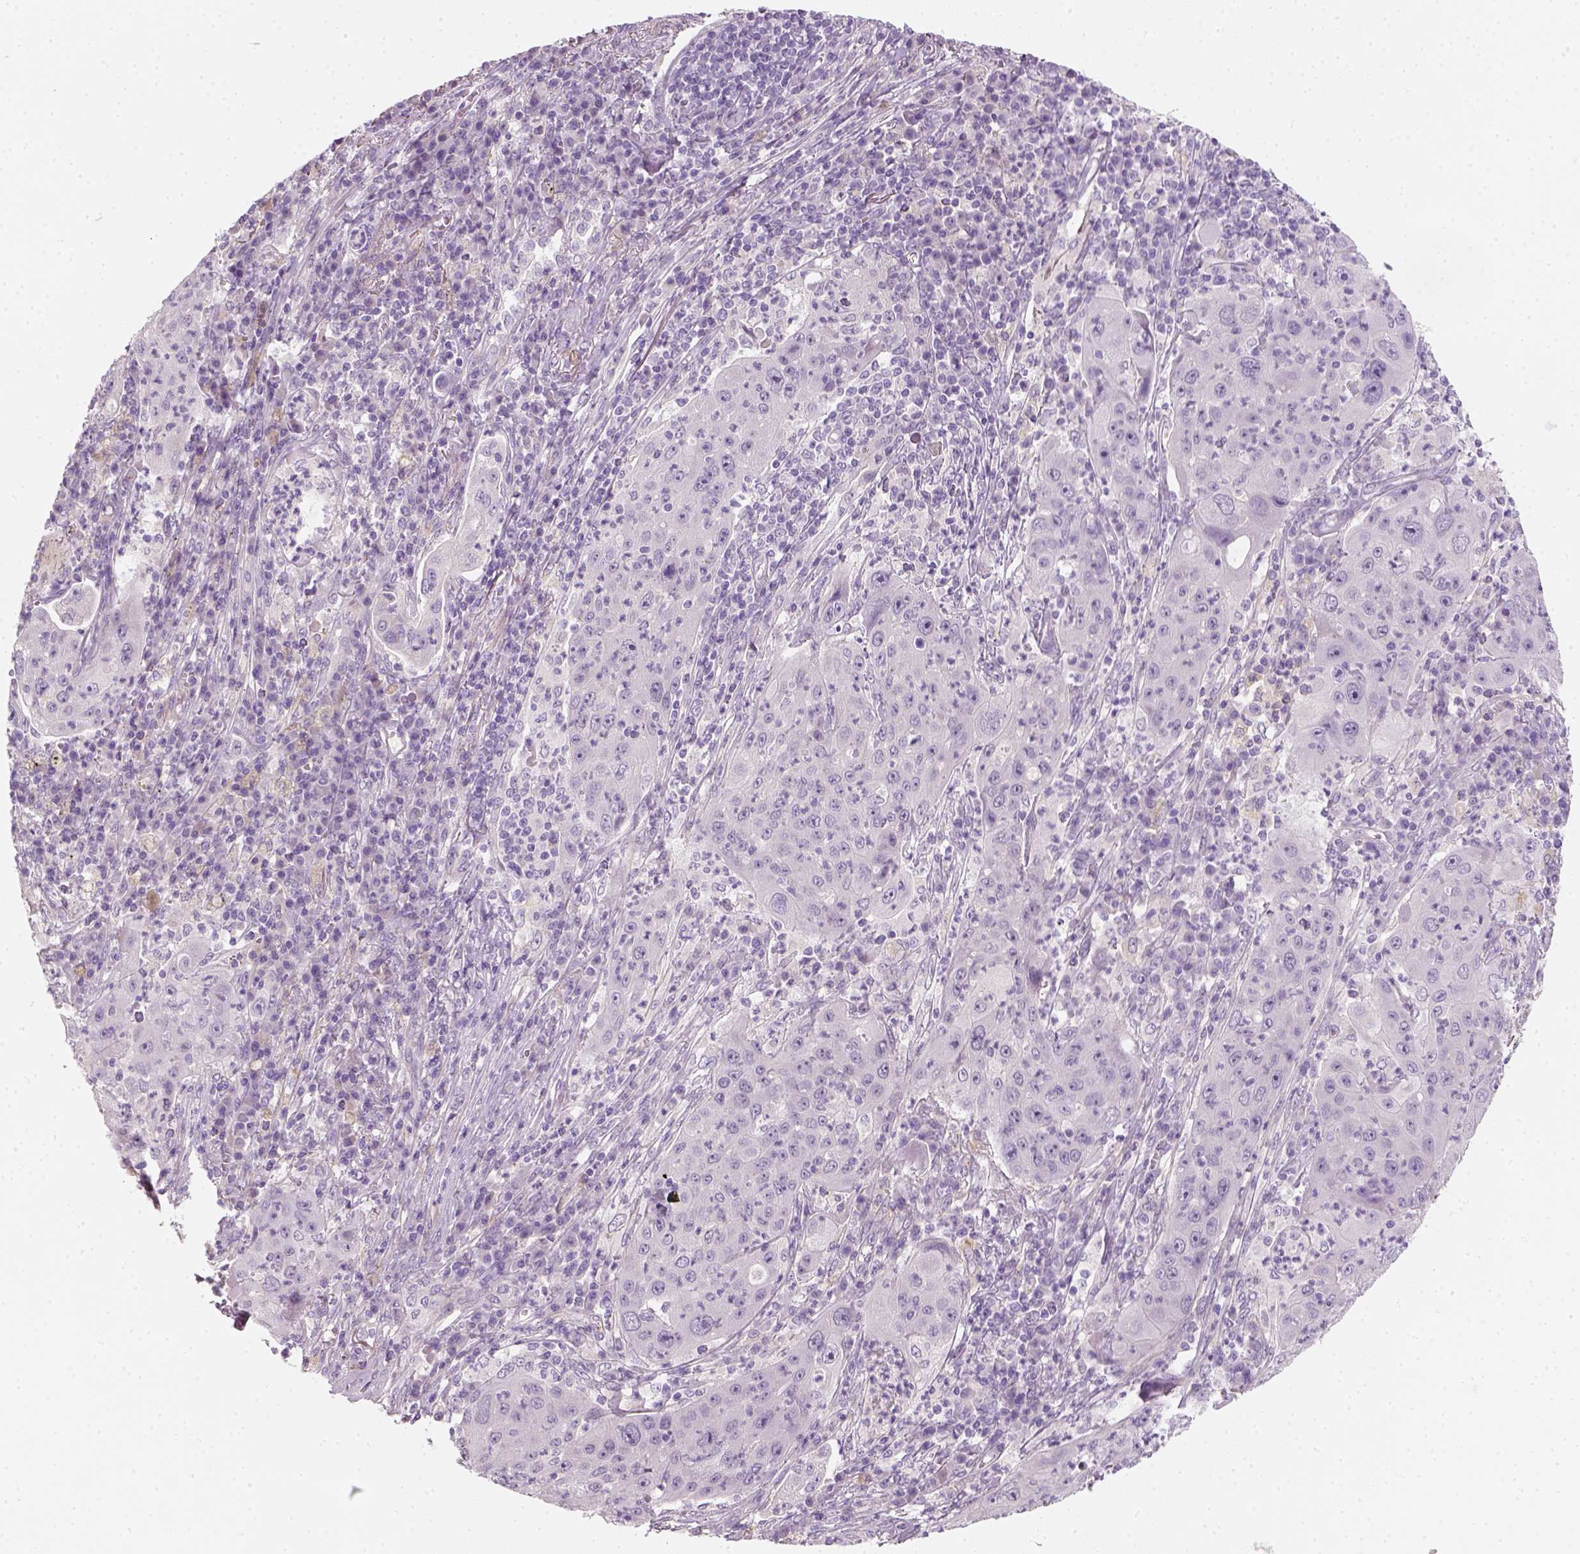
{"staining": {"intensity": "negative", "quantity": "none", "location": "none"}, "tissue": "lung cancer", "cell_type": "Tumor cells", "image_type": "cancer", "snomed": [{"axis": "morphology", "description": "Squamous cell carcinoma, NOS"}, {"axis": "topography", "description": "Lung"}], "caption": "The immunohistochemistry photomicrograph has no significant staining in tumor cells of lung squamous cell carcinoma tissue. The staining was performed using DAB to visualize the protein expression in brown, while the nuclei were stained in blue with hematoxylin (Magnification: 20x).", "gene": "FAM163B", "patient": {"sex": "female", "age": 59}}